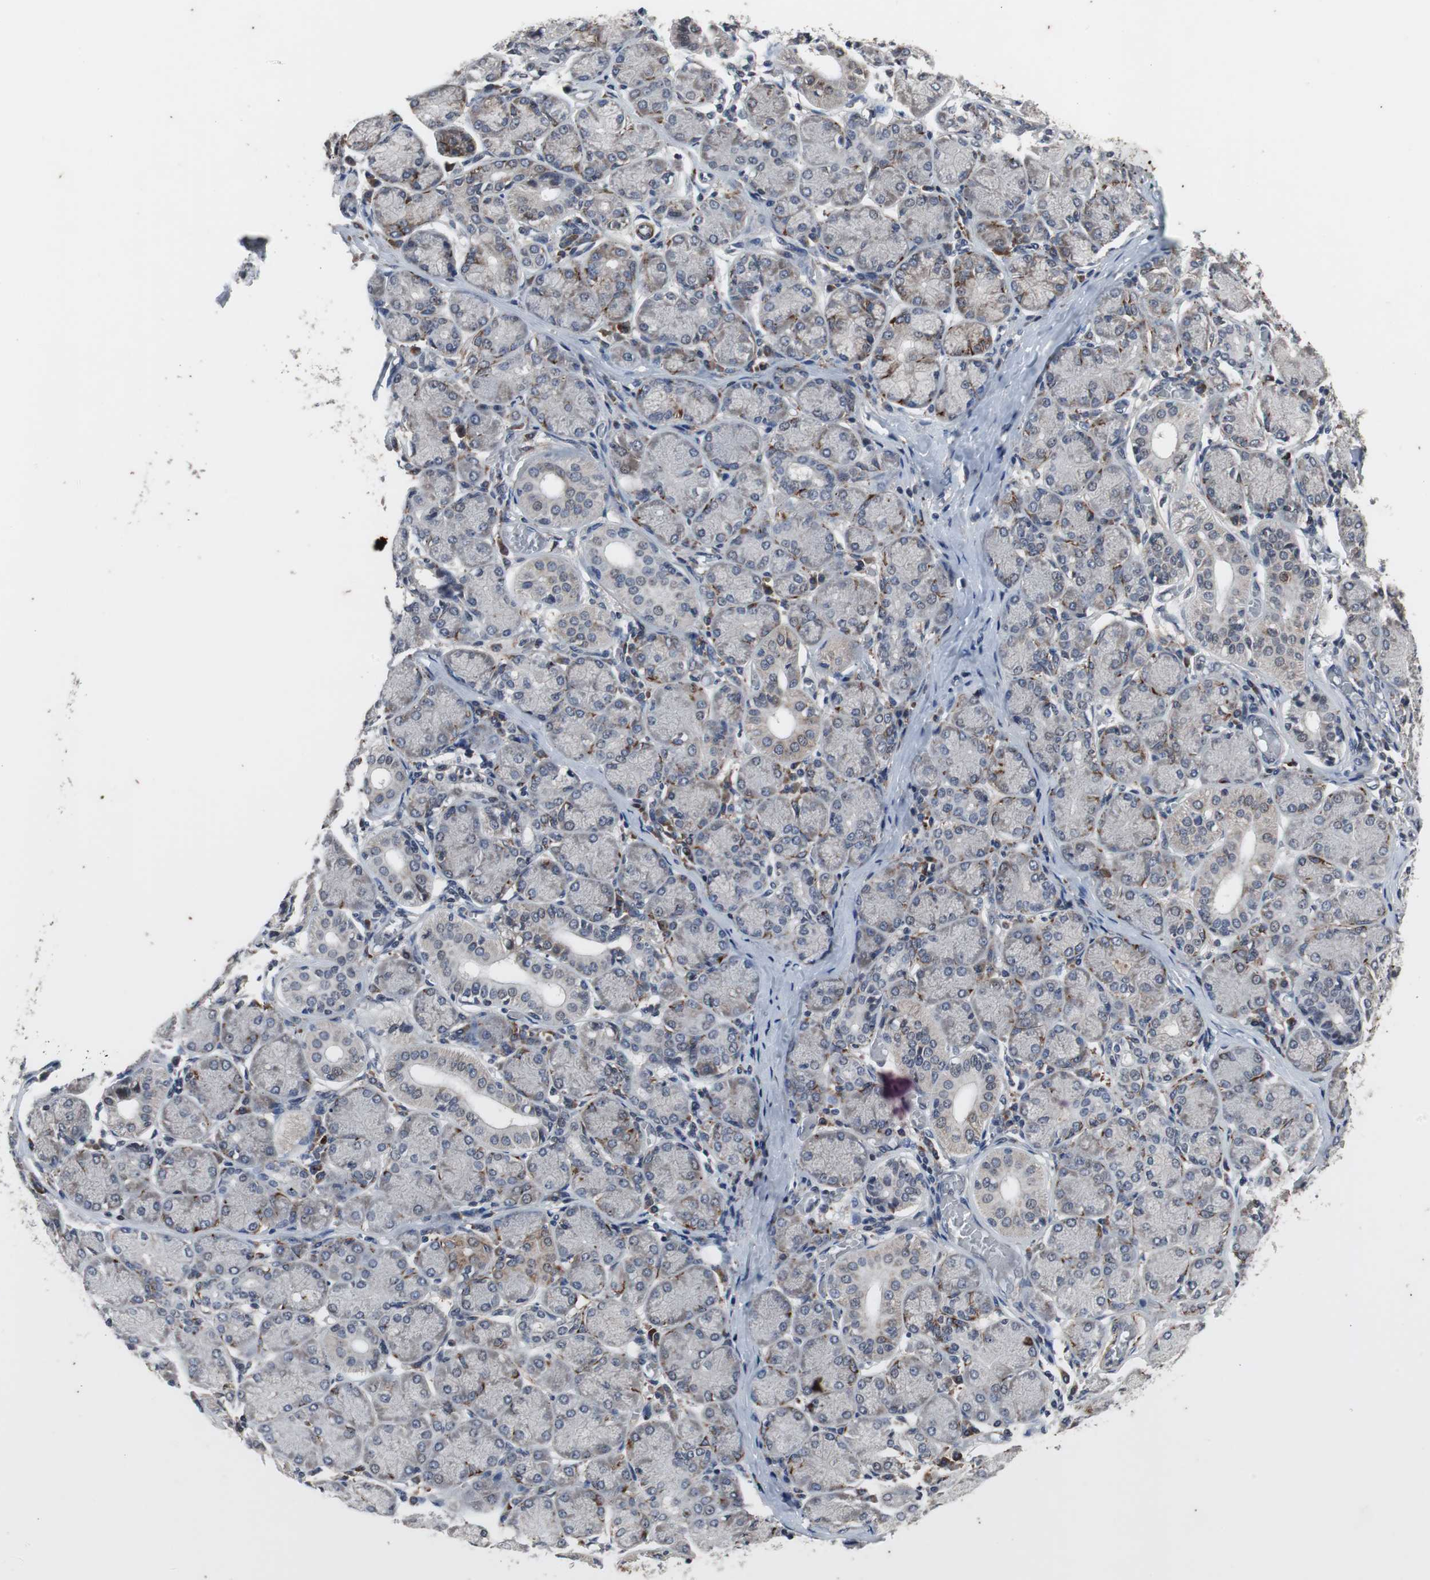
{"staining": {"intensity": "weak", "quantity": "<25%", "location": "cytoplasmic/membranous"}, "tissue": "salivary gland", "cell_type": "Glandular cells", "image_type": "normal", "snomed": [{"axis": "morphology", "description": "Normal tissue, NOS"}, {"axis": "topography", "description": "Salivary gland"}], "caption": "High power microscopy image of an immunohistochemistry micrograph of benign salivary gland, revealing no significant staining in glandular cells. (Brightfield microscopy of DAB (3,3'-diaminobenzidine) immunohistochemistry at high magnification).", "gene": "CRADD", "patient": {"sex": "female", "age": 24}}